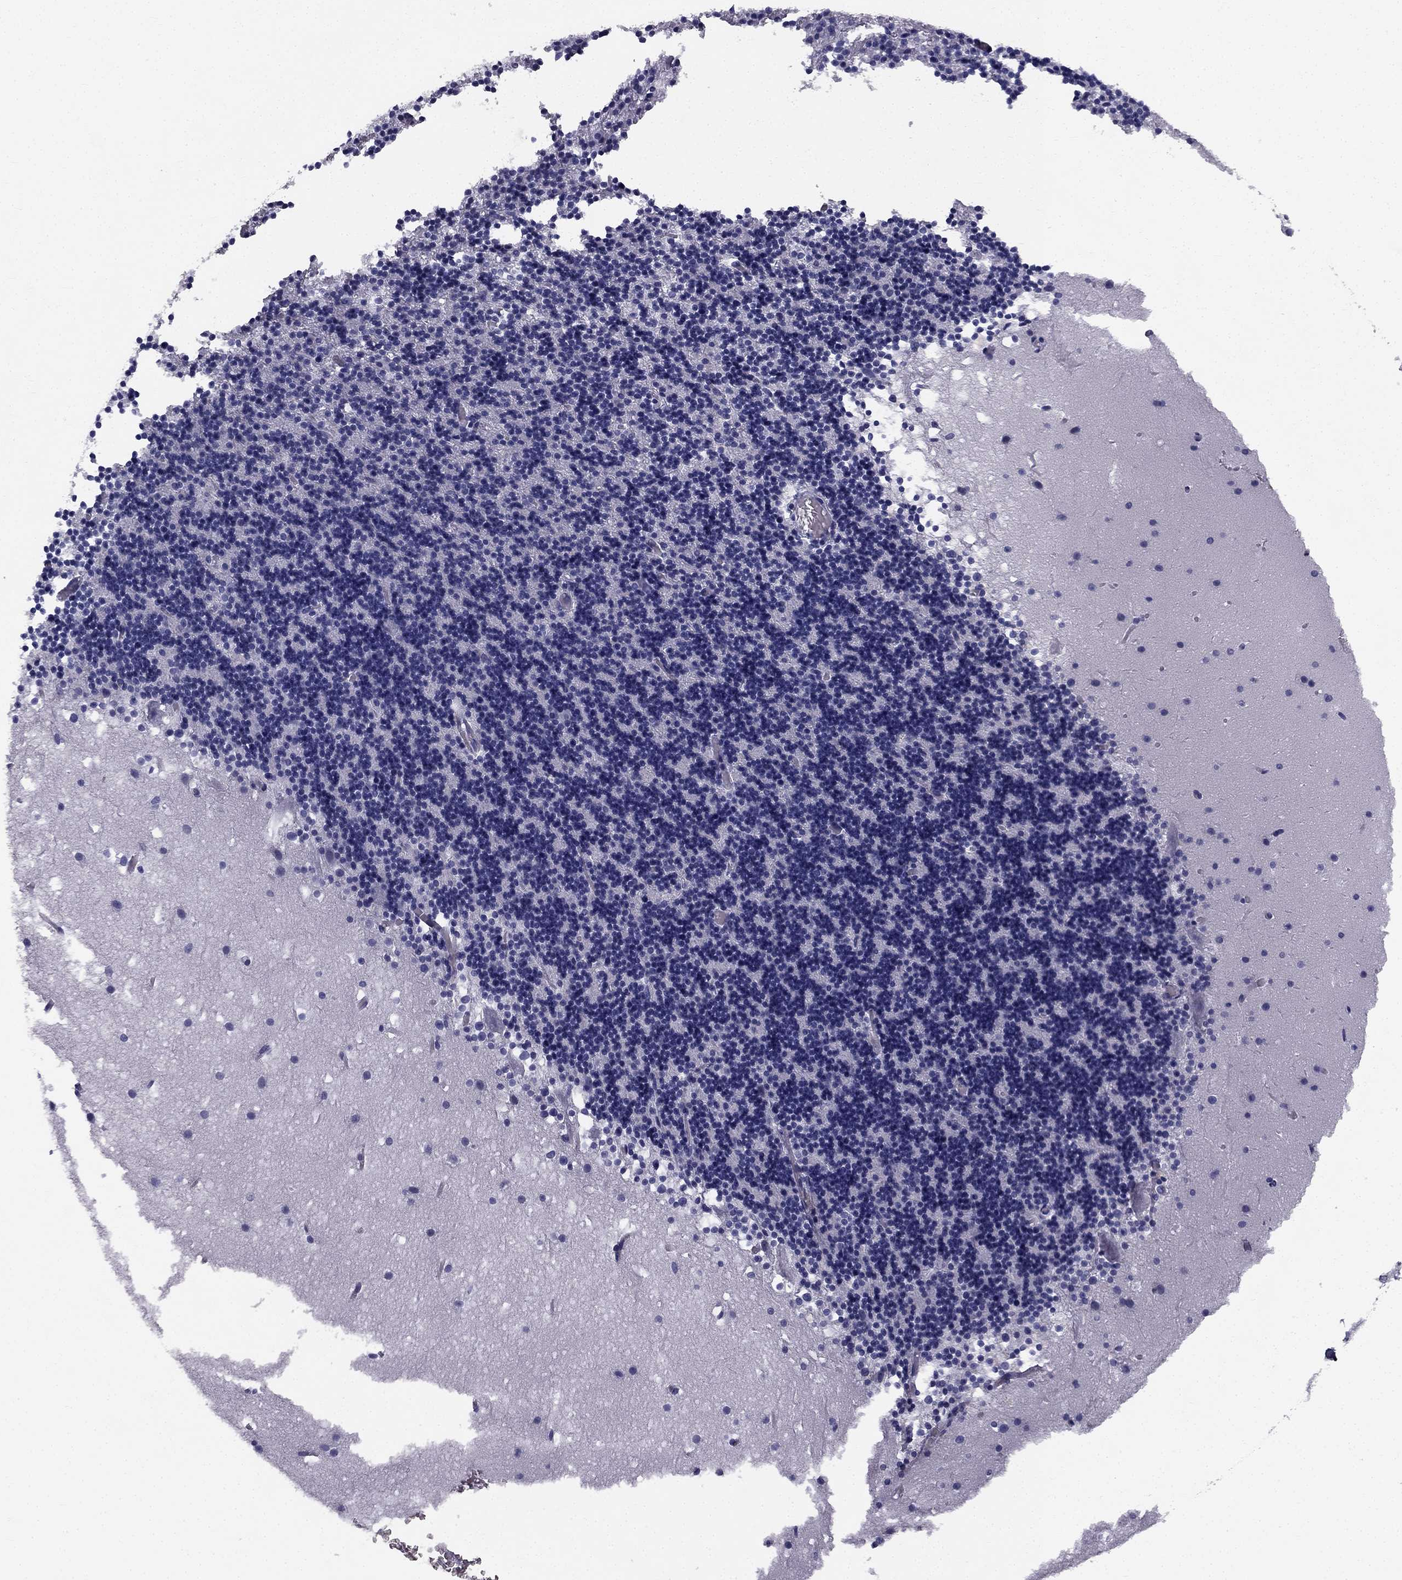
{"staining": {"intensity": "negative", "quantity": "none", "location": "none"}, "tissue": "cerebellum", "cell_type": "Cells in granular layer", "image_type": "normal", "snomed": [{"axis": "morphology", "description": "Normal tissue, NOS"}, {"axis": "topography", "description": "Cerebellum"}], "caption": "Immunohistochemical staining of normal human cerebellum displays no significant positivity in cells in granular layer. (DAB IHC with hematoxylin counter stain).", "gene": "TRPS1", "patient": {"sex": "male", "age": 37}}